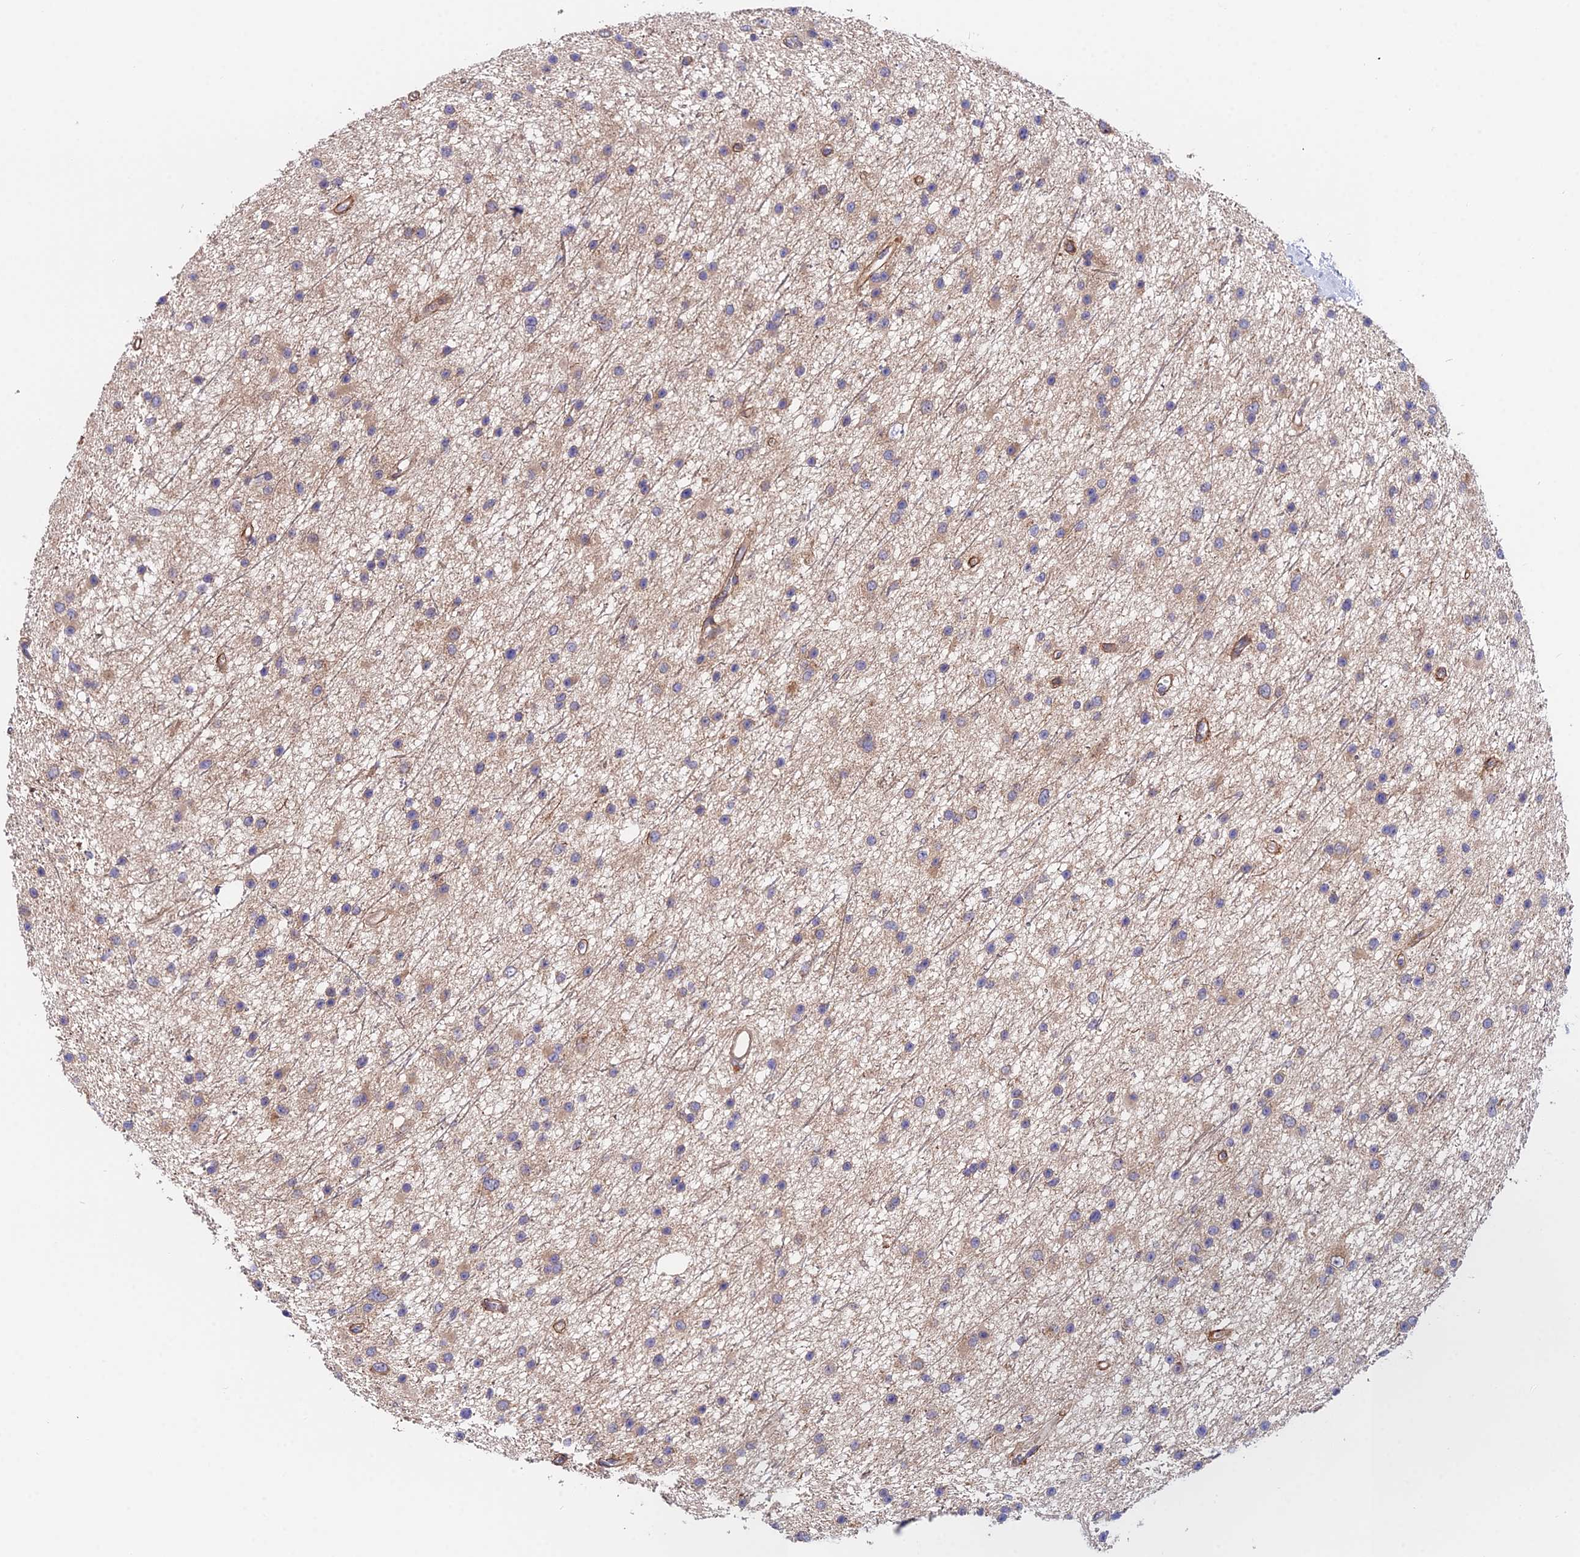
{"staining": {"intensity": "weak", "quantity": "25%-75%", "location": "cytoplasmic/membranous"}, "tissue": "glioma", "cell_type": "Tumor cells", "image_type": "cancer", "snomed": [{"axis": "morphology", "description": "Glioma, malignant, Low grade"}, {"axis": "topography", "description": "Cerebral cortex"}], "caption": "High-magnification brightfield microscopy of malignant low-grade glioma stained with DAB (3,3'-diaminobenzidine) (brown) and counterstained with hematoxylin (blue). tumor cells exhibit weak cytoplasmic/membranous positivity is seen in approximately25%-75% of cells.", "gene": "CDC37L1", "patient": {"sex": "female", "age": 39}}